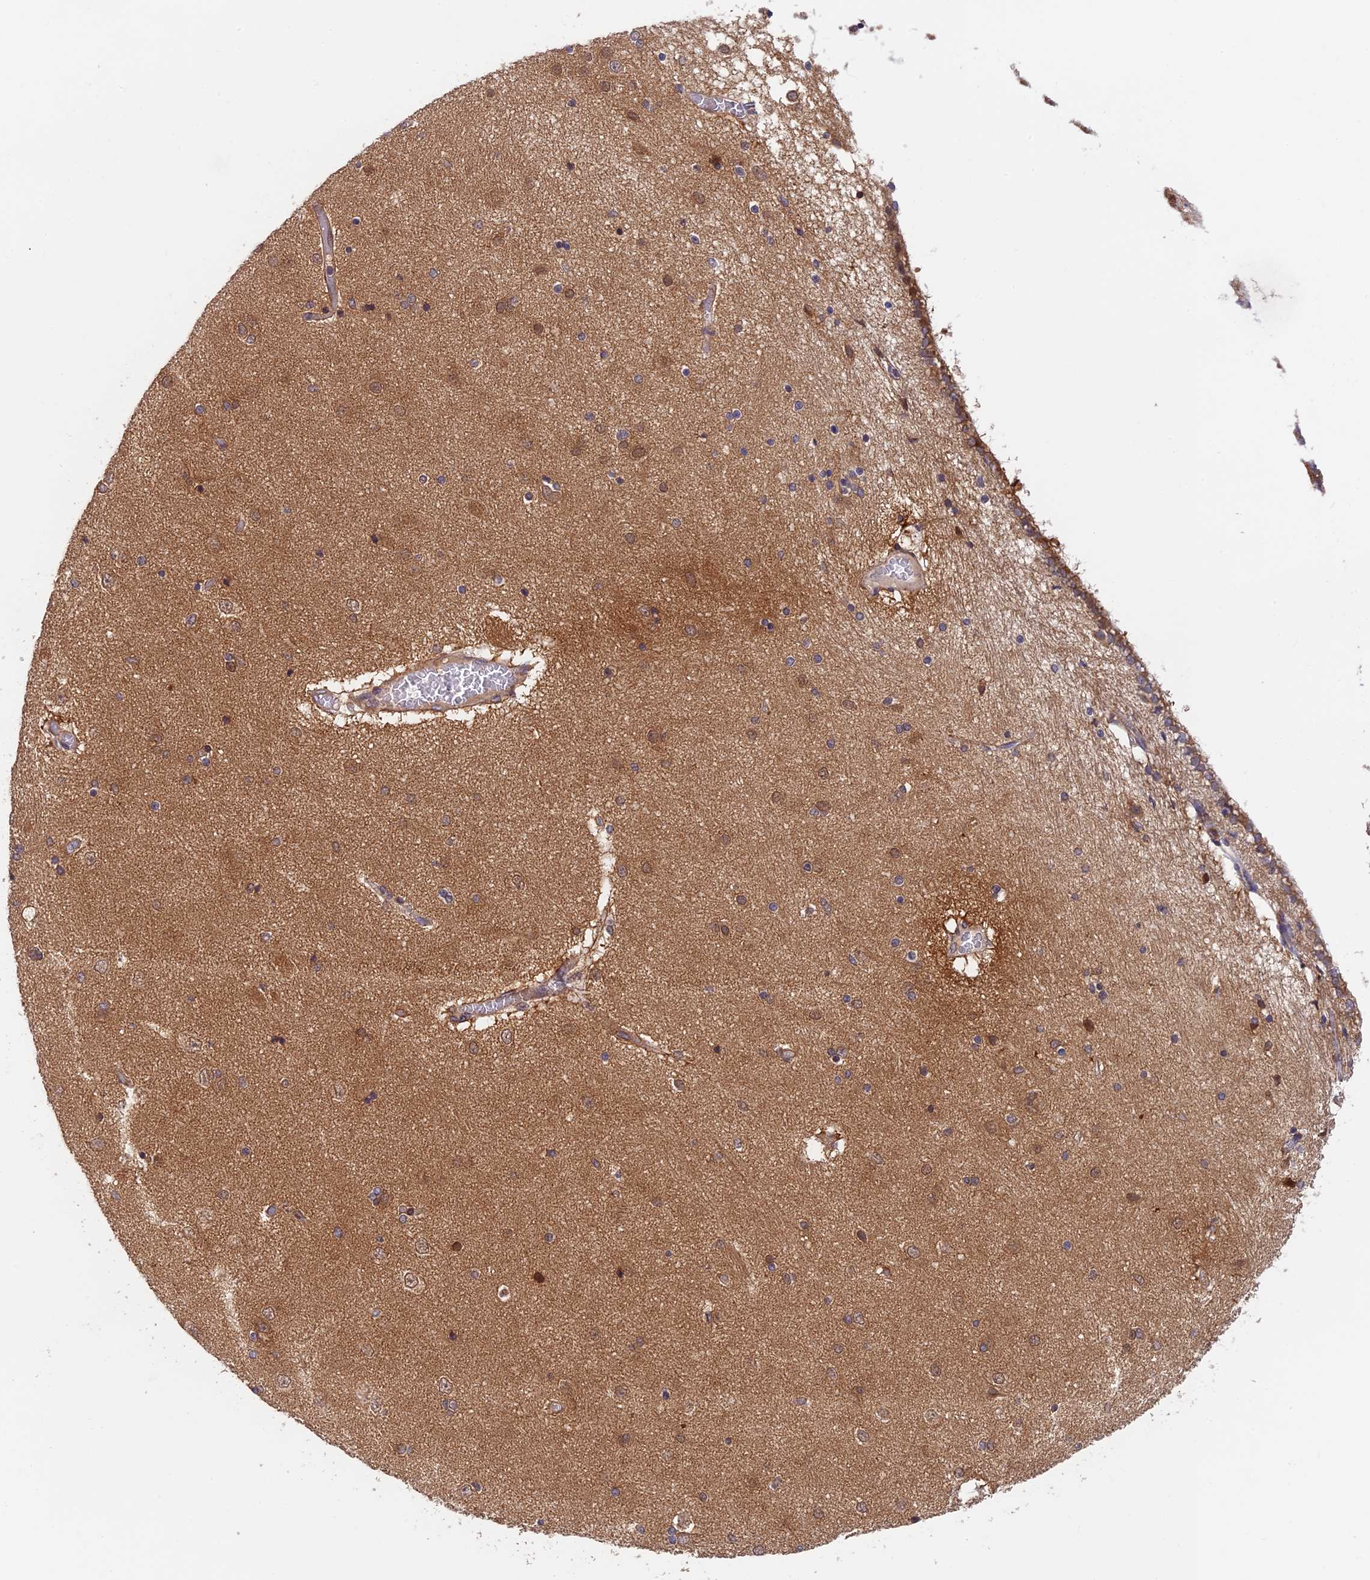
{"staining": {"intensity": "moderate", "quantity": "25%-75%", "location": "cytoplasmic/membranous,nuclear"}, "tissue": "hippocampus", "cell_type": "Glial cells", "image_type": "normal", "snomed": [{"axis": "morphology", "description": "Normal tissue, NOS"}, {"axis": "topography", "description": "Hippocampus"}], "caption": "This histopathology image displays immunohistochemistry (IHC) staining of benign hippocampus, with medium moderate cytoplasmic/membranous,nuclear staining in approximately 25%-75% of glial cells.", "gene": "IPO5", "patient": {"sex": "female", "age": 54}}